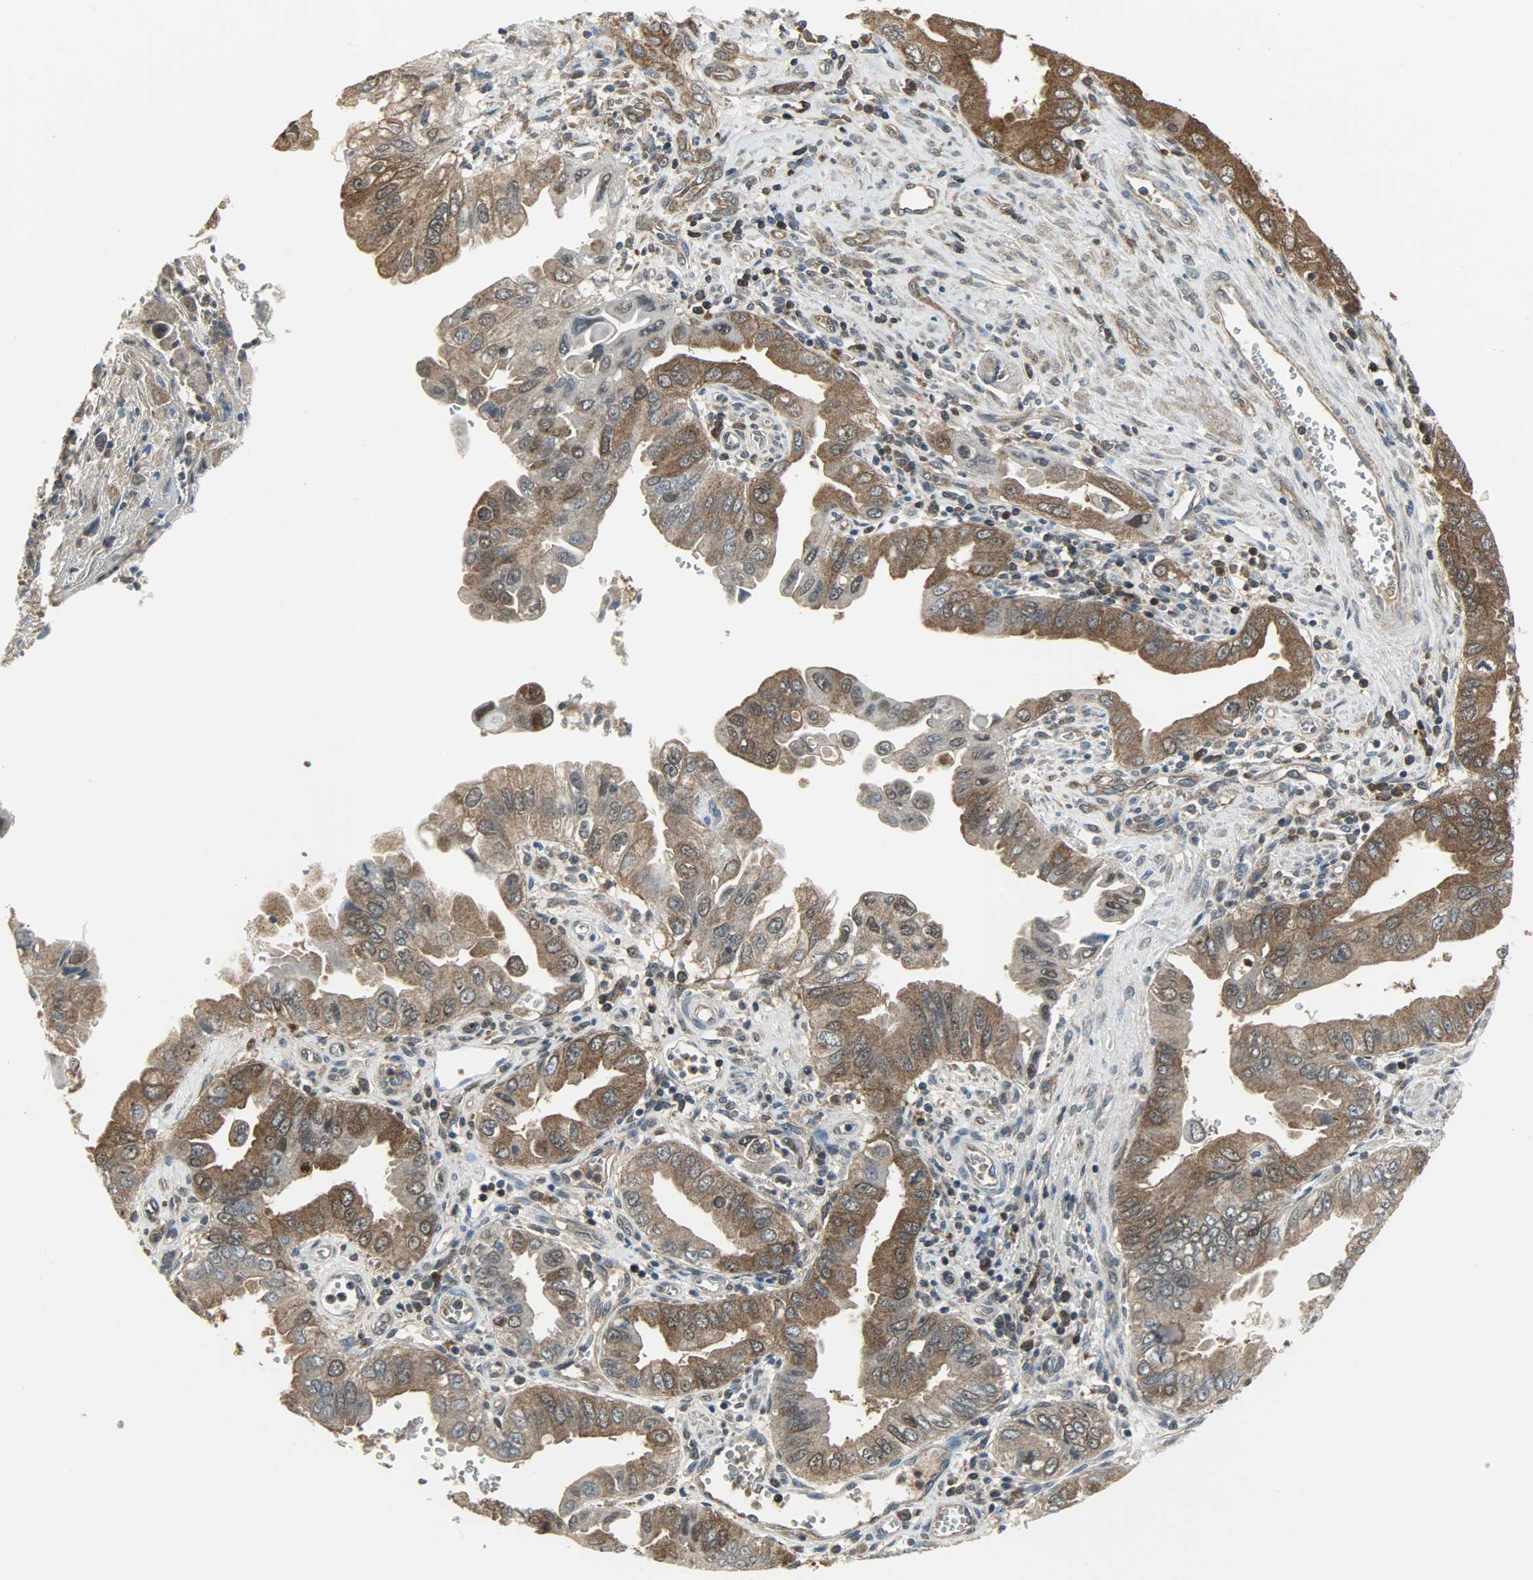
{"staining": {"intensity": "strong", "quantity": ">75%", "location": "cytoplasmic/membranous,nuclear"}, "tissue": "pancreatic cancer", "cell_type": "Tumor cells", "image_type": "cancer", "snomed": [{"axis": "morphology", "description": "Normal tissue, NOS"}, {"axis": "topography", "description": "Lymph node"}], "caption": "About >75% of tumor cells in pancreatic cancer exhibit strong cytoplasmic/membranous and nuclear protein positivity as visualized by brown immunohistochemical staining.", "gene": "LDHB", "patient": {"sex": "male", "age": 50}}